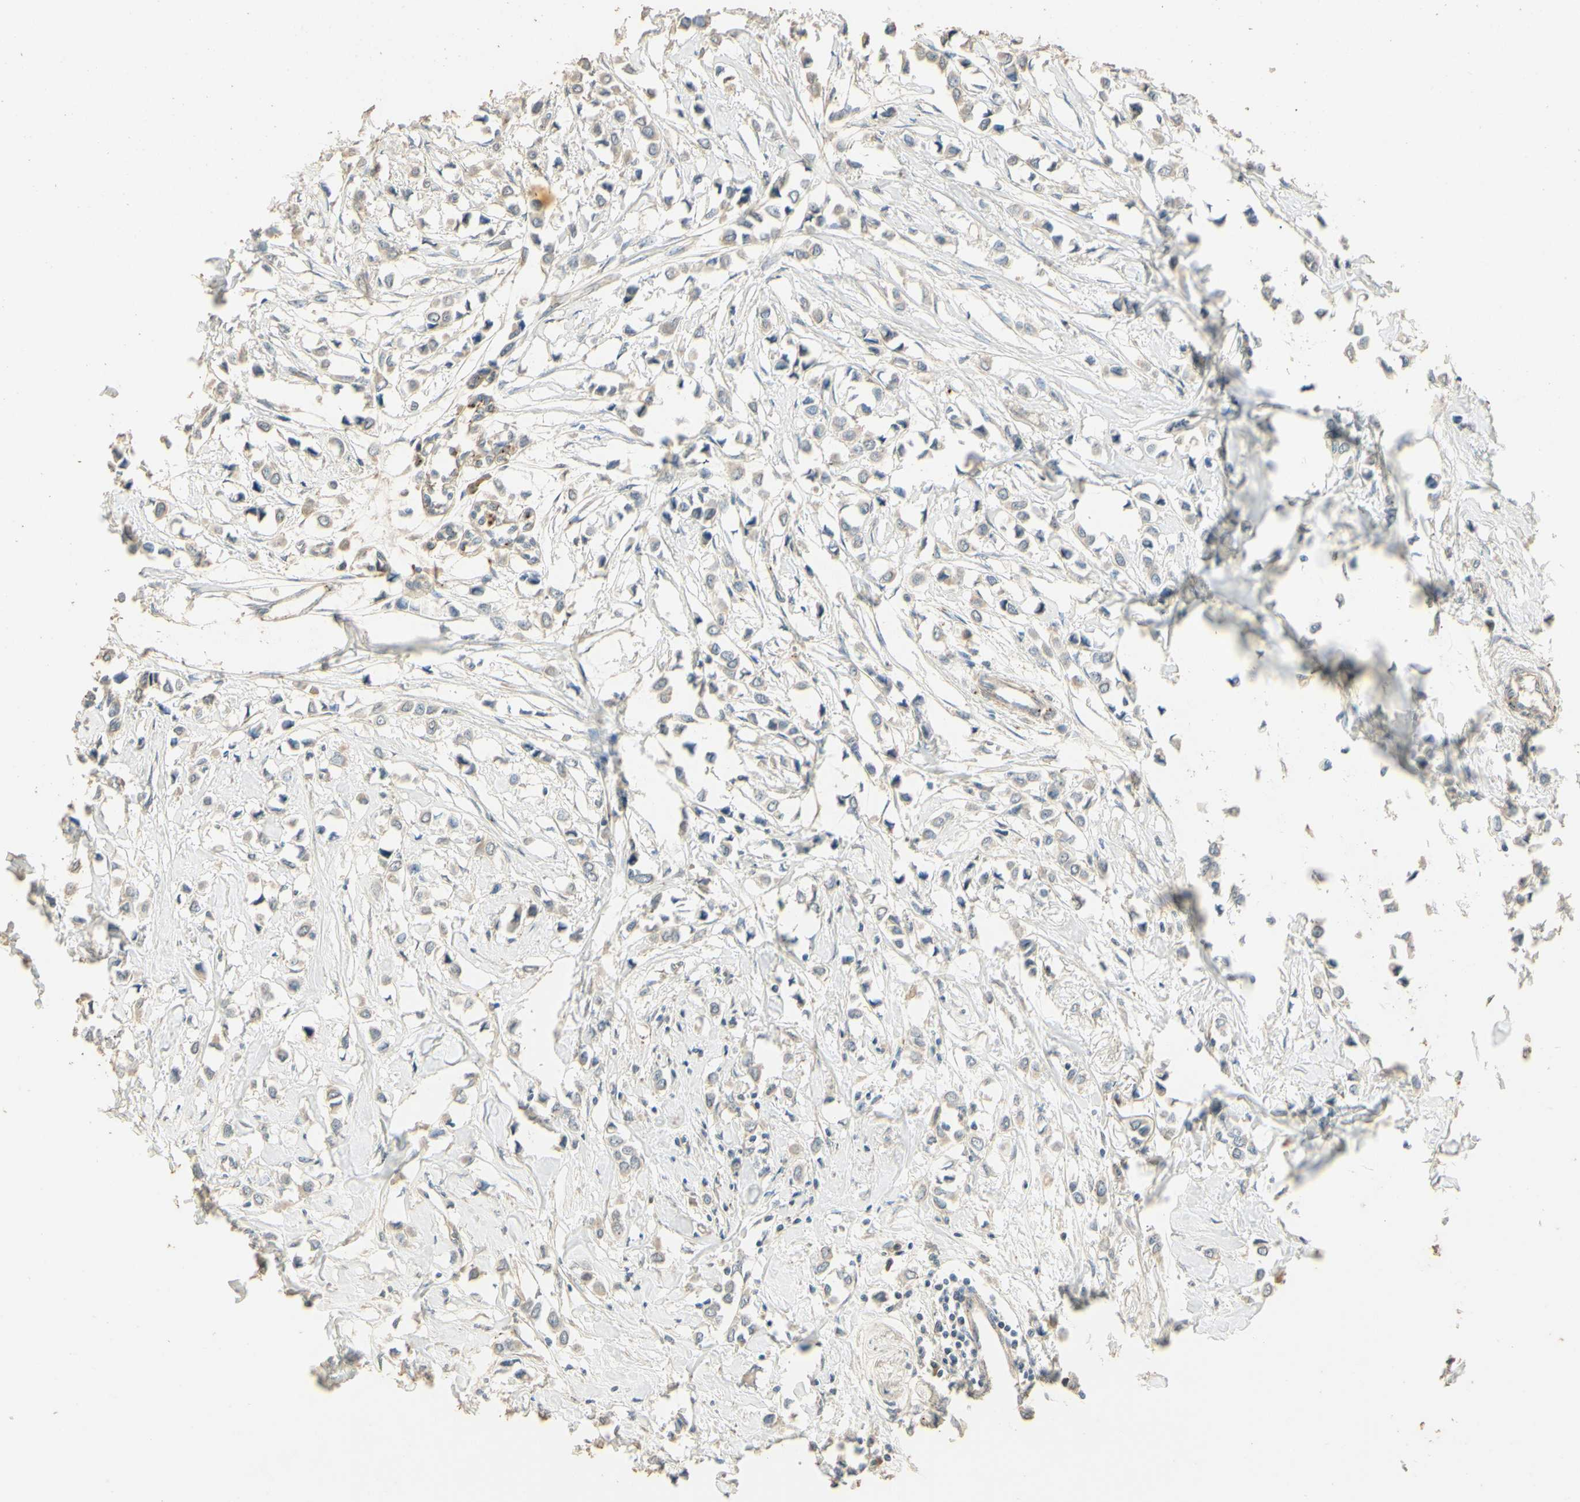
{"staining": {"intensity": "negative", "quantity": "none", "location": "none"}, "tissue": "breast cancer", "cell_type": "Tumor cells", "image_type": "cancer", "snomed": [{"axis": "morphology", "description": "Lobular carcinoma"}, {"axis": "topography", "description": "Breast"}], "caption": "Lobular carcinoma (breast) was stained to show a protein in brown. There is no significant staining in tumor cells.", "gene": "ARHGEF17", "patient": {"sex": "female", "age": 51}}